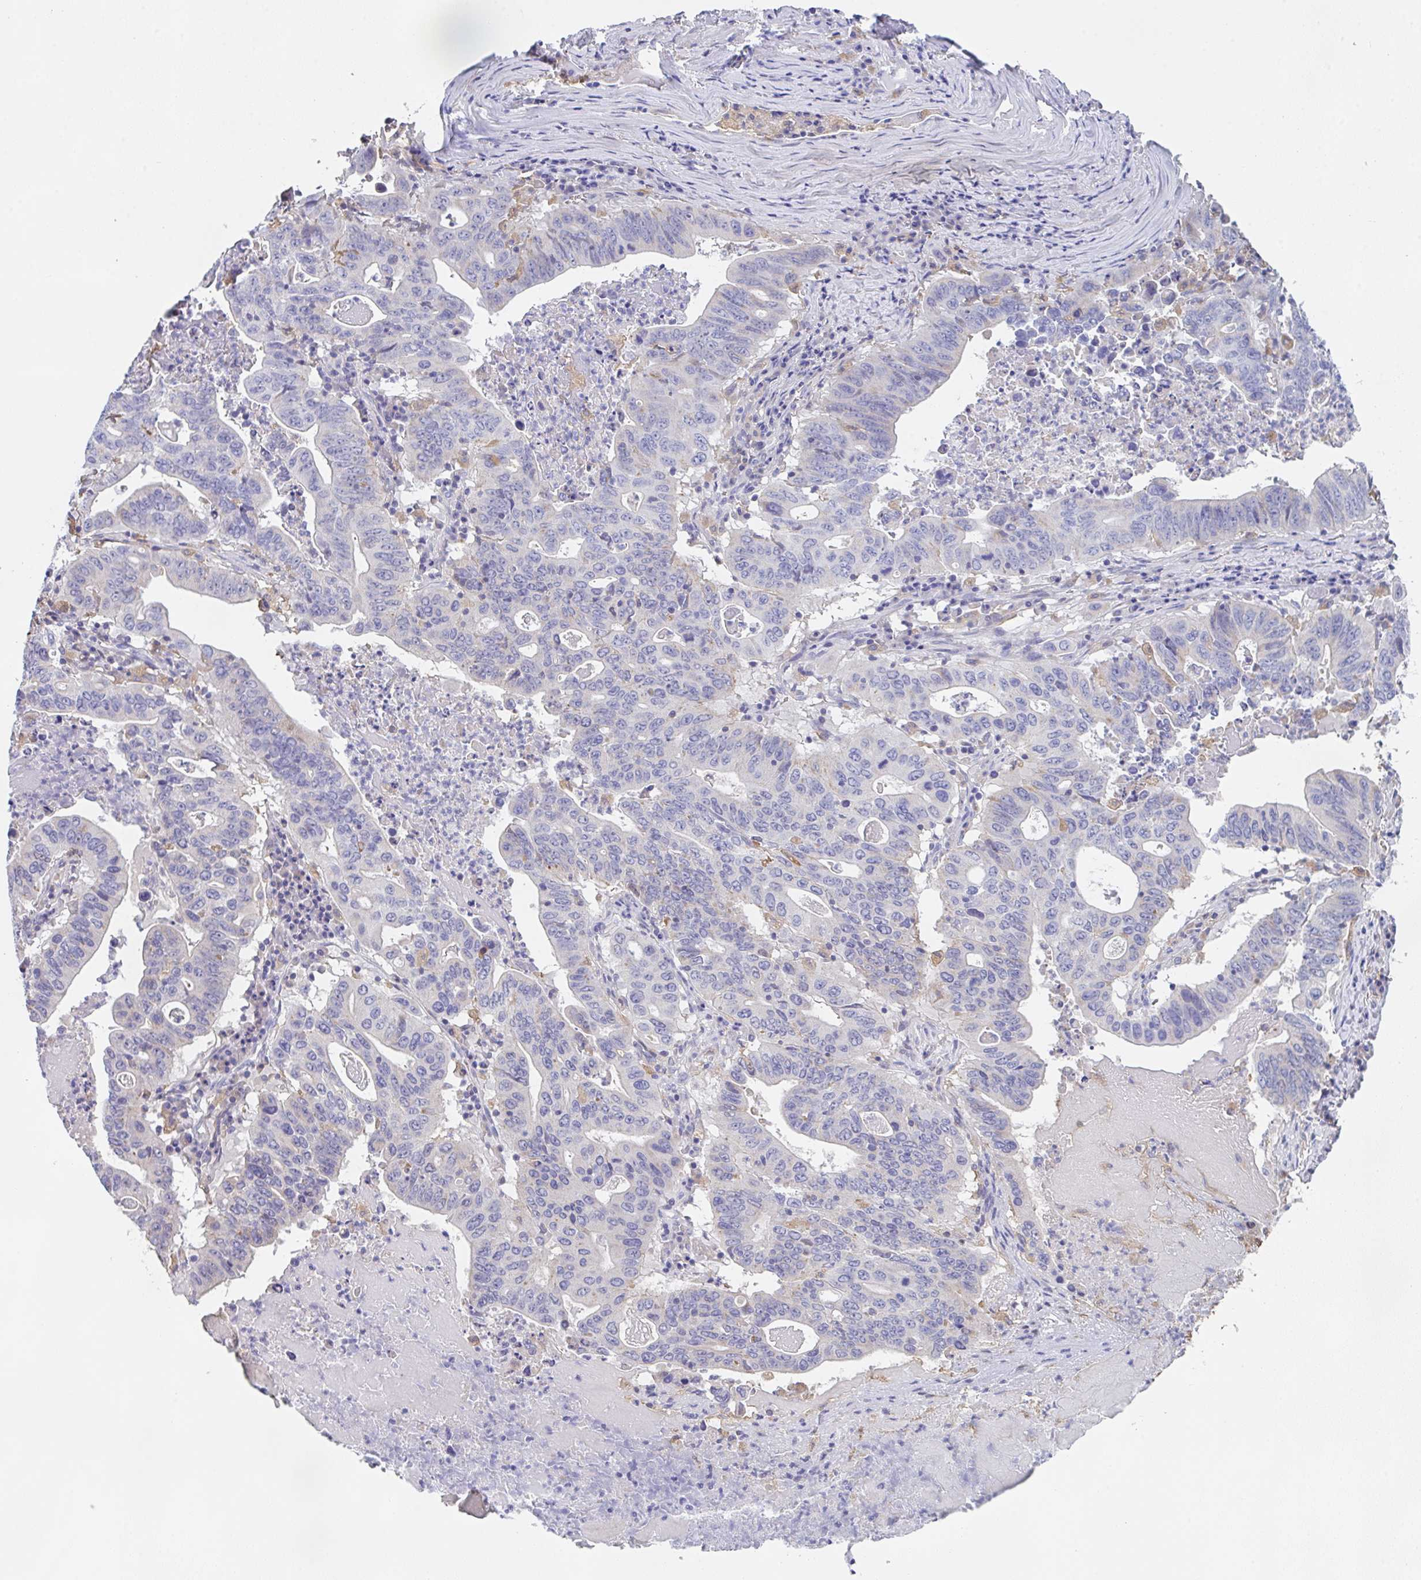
{"staining": {"intensity": "negative", "quantity": "none", "location": "none"}, "tissue": "lung cancer", "cell_type": "Tumor cells", "image_type": "cancer", "snomed": [{"axis": "morphology", "description": "Adenocarcinoma, NOS"}, {"axis": "topography", "description": "Lung"}], "caption": "A histopathology image of human lung cancer is negative for staining in tumor cells.", "gene": "TFAP2C", "patient": {"sex": "female", "age": 60}}